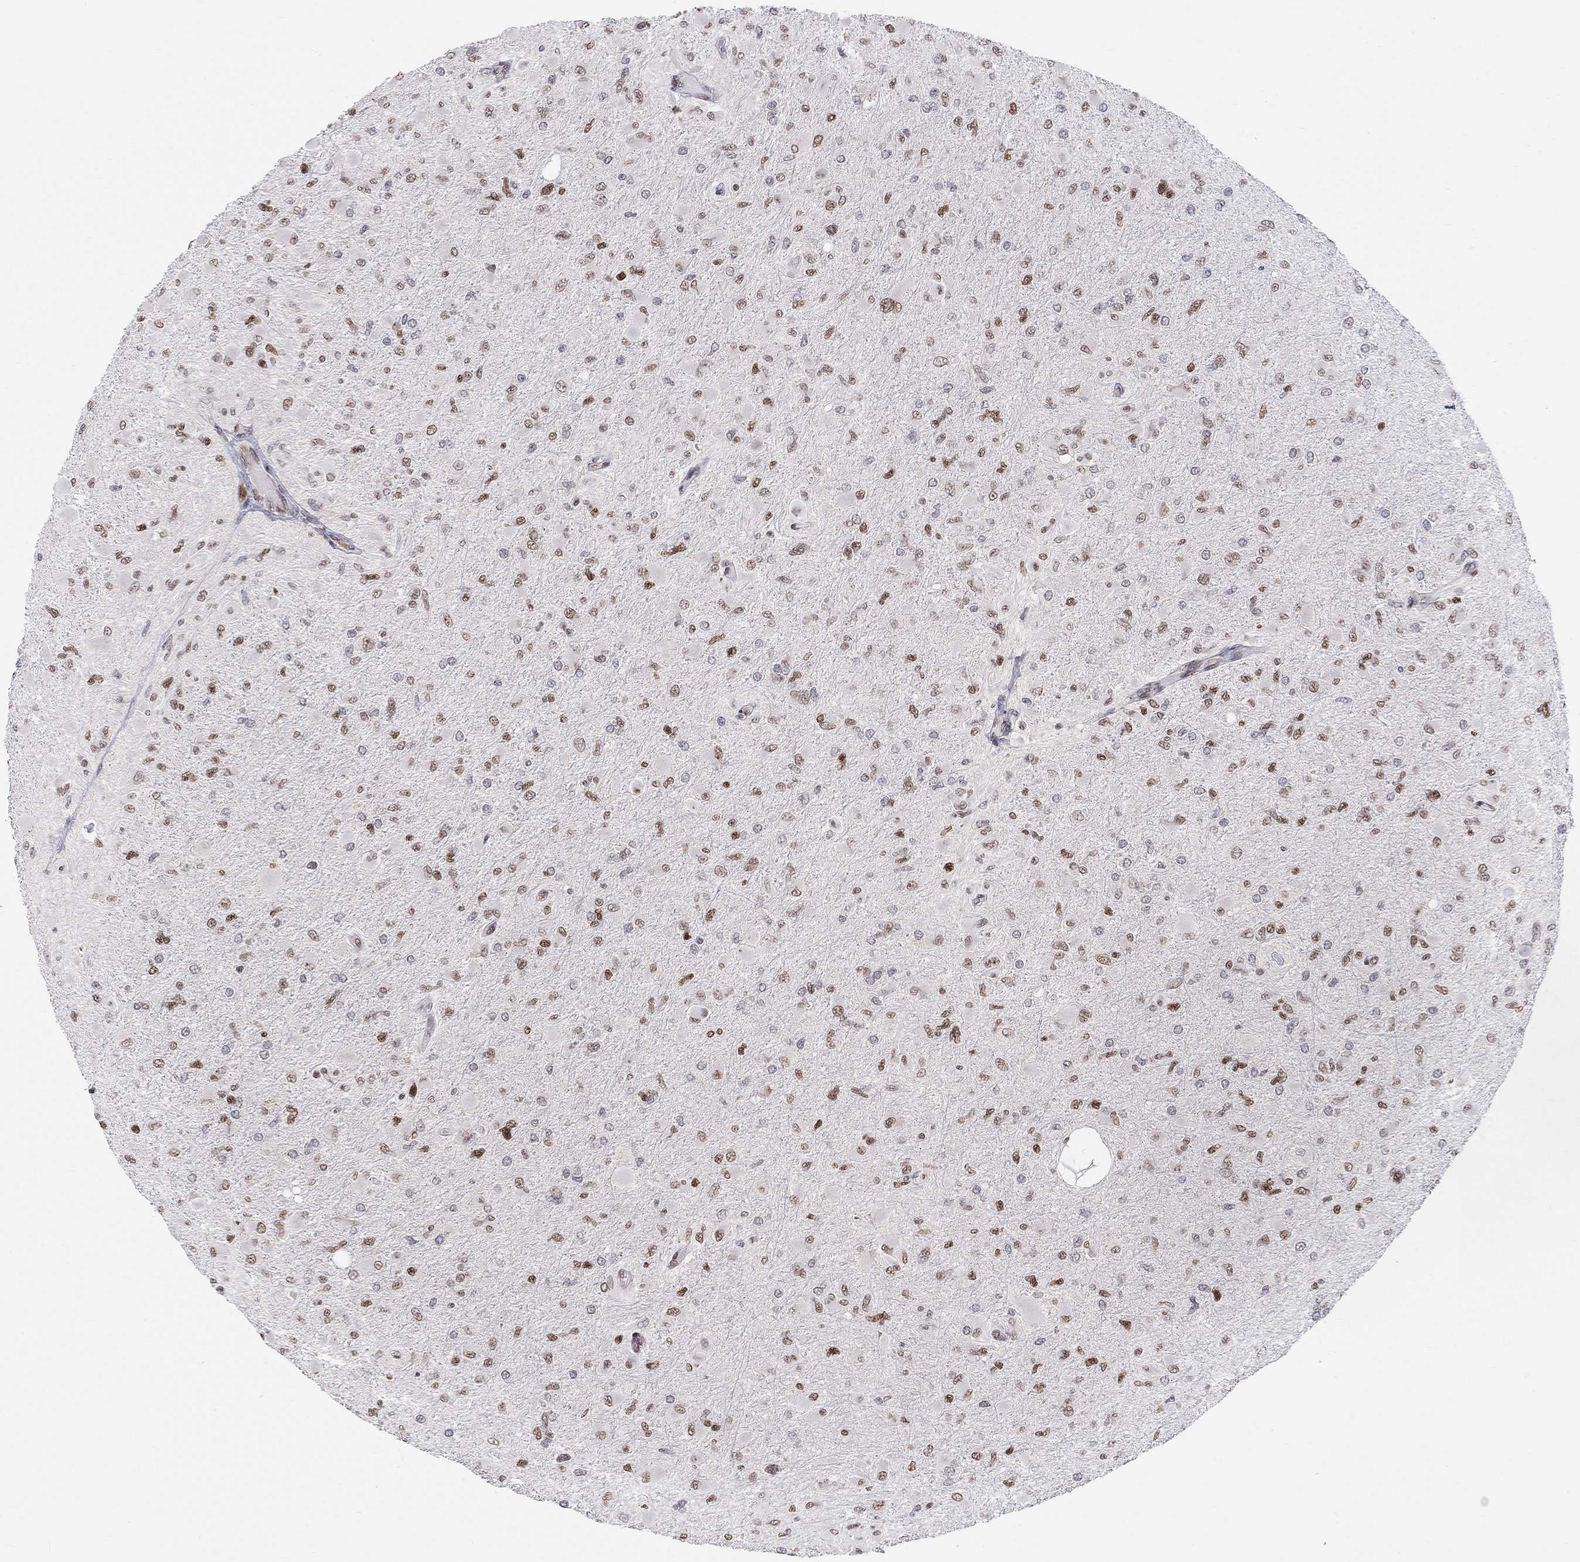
{"staining": {"intensity": "strong", "quantity": "25%-75%", "location": "nuclear"}, "tissue": "glioma", "cell_type": "Tumor cells", "image_type": "cancer", "snomed": [{"axis": "morphology", "description": "Glioma, malignant, High grade"}, {"axis": "topography", "description": "Cerebral cortex"}], "caption": "Strong nuclear expression is identified in about 25%-75% of tumor cells in glioma.", "gene": "KLF12", "patient": {"sex": "female", "age": 36}}